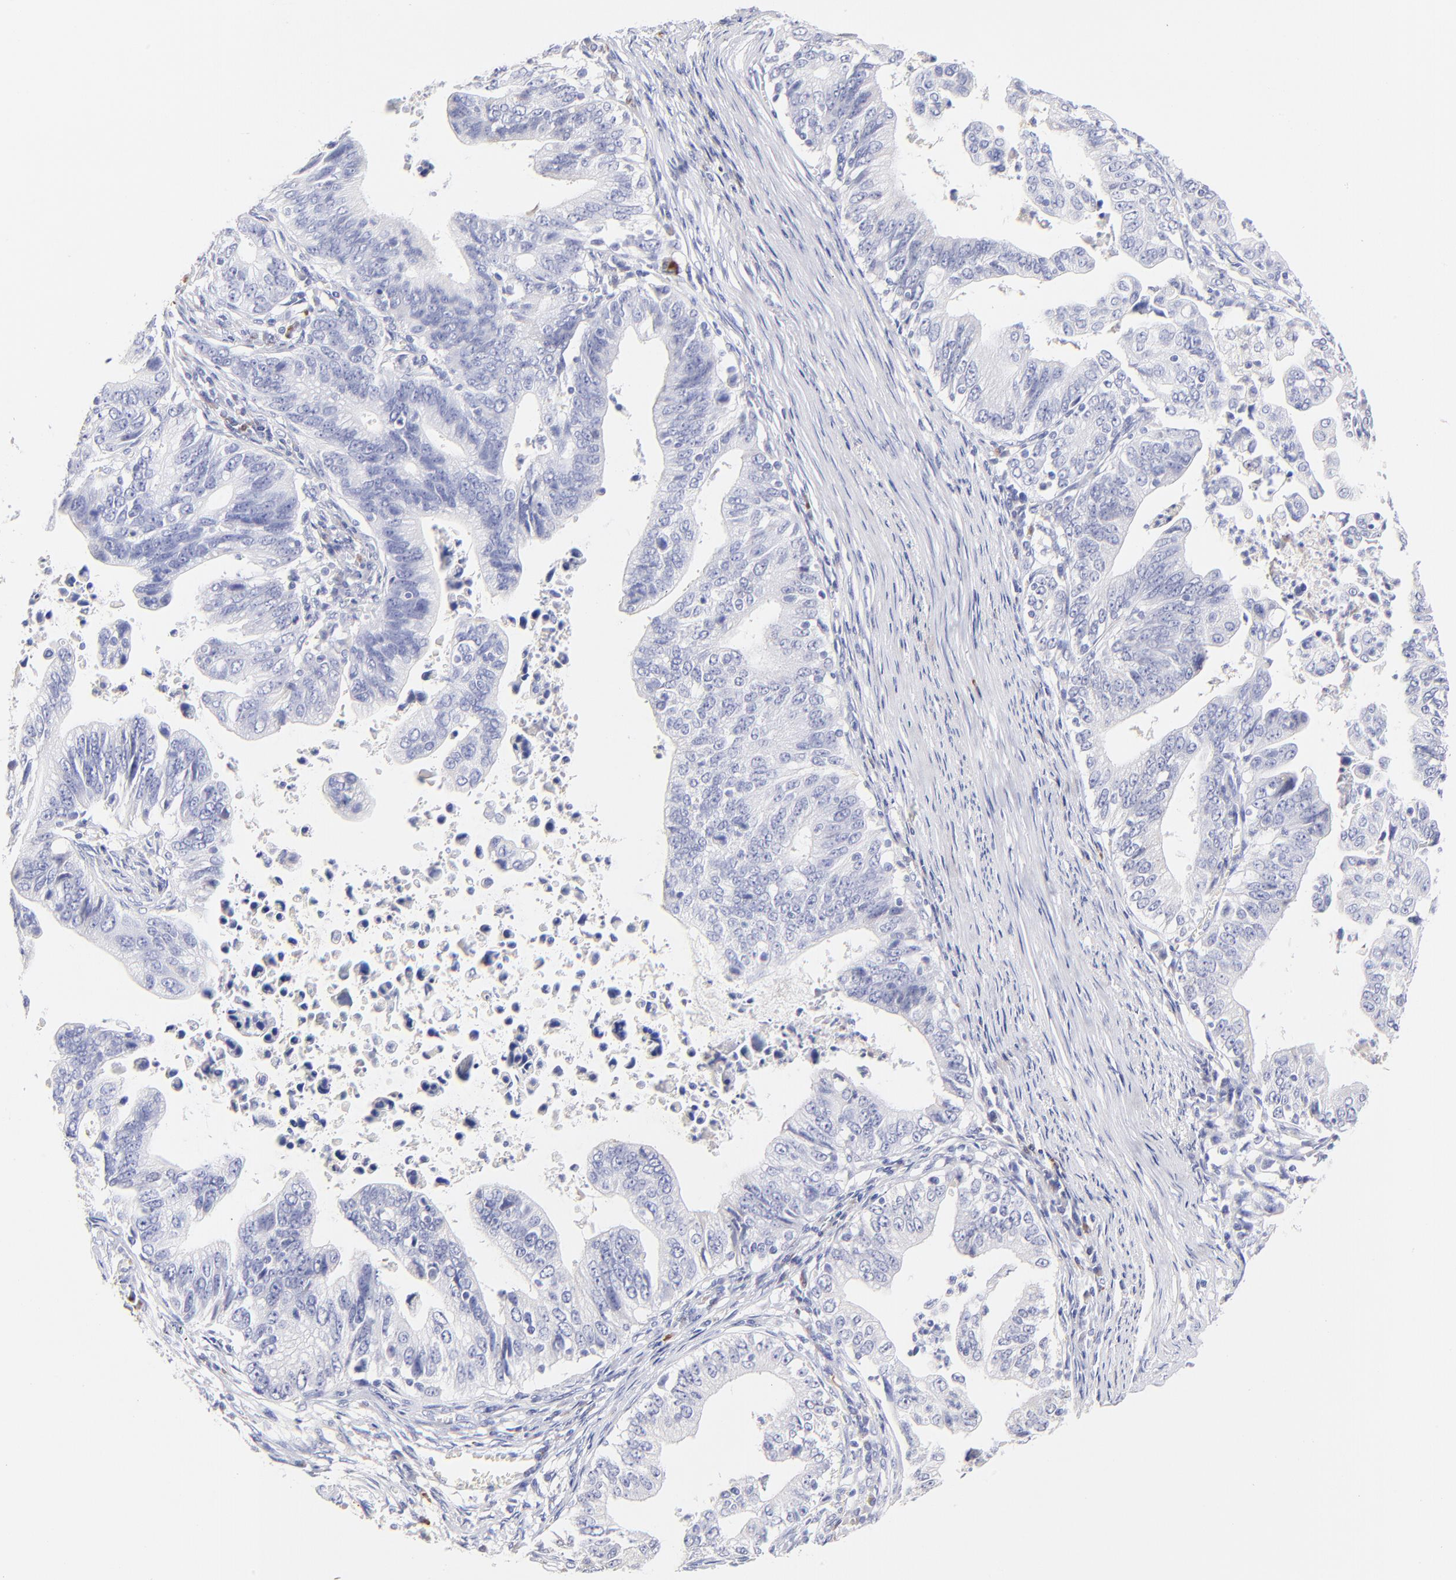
{"staining": {"intensity": "negative", "quantity": "none", "location": "none"}, "tissue": "stomach cancer", "cell_type": "Tumor cells", "image_type": "cancer", "snomed": [{"axis": "morphology", "description": "Adenocarcinoma, NOS"}, {"axis": "topography", "description": "Stomach, upper"}], "caption": "This is an immunohistochemistry histopathology image of stomach cancer (adenocarcinoma). There is no staining in tumor cells.", "gene": "ASB9", "patient": {"sex": "female", "age": 50}}